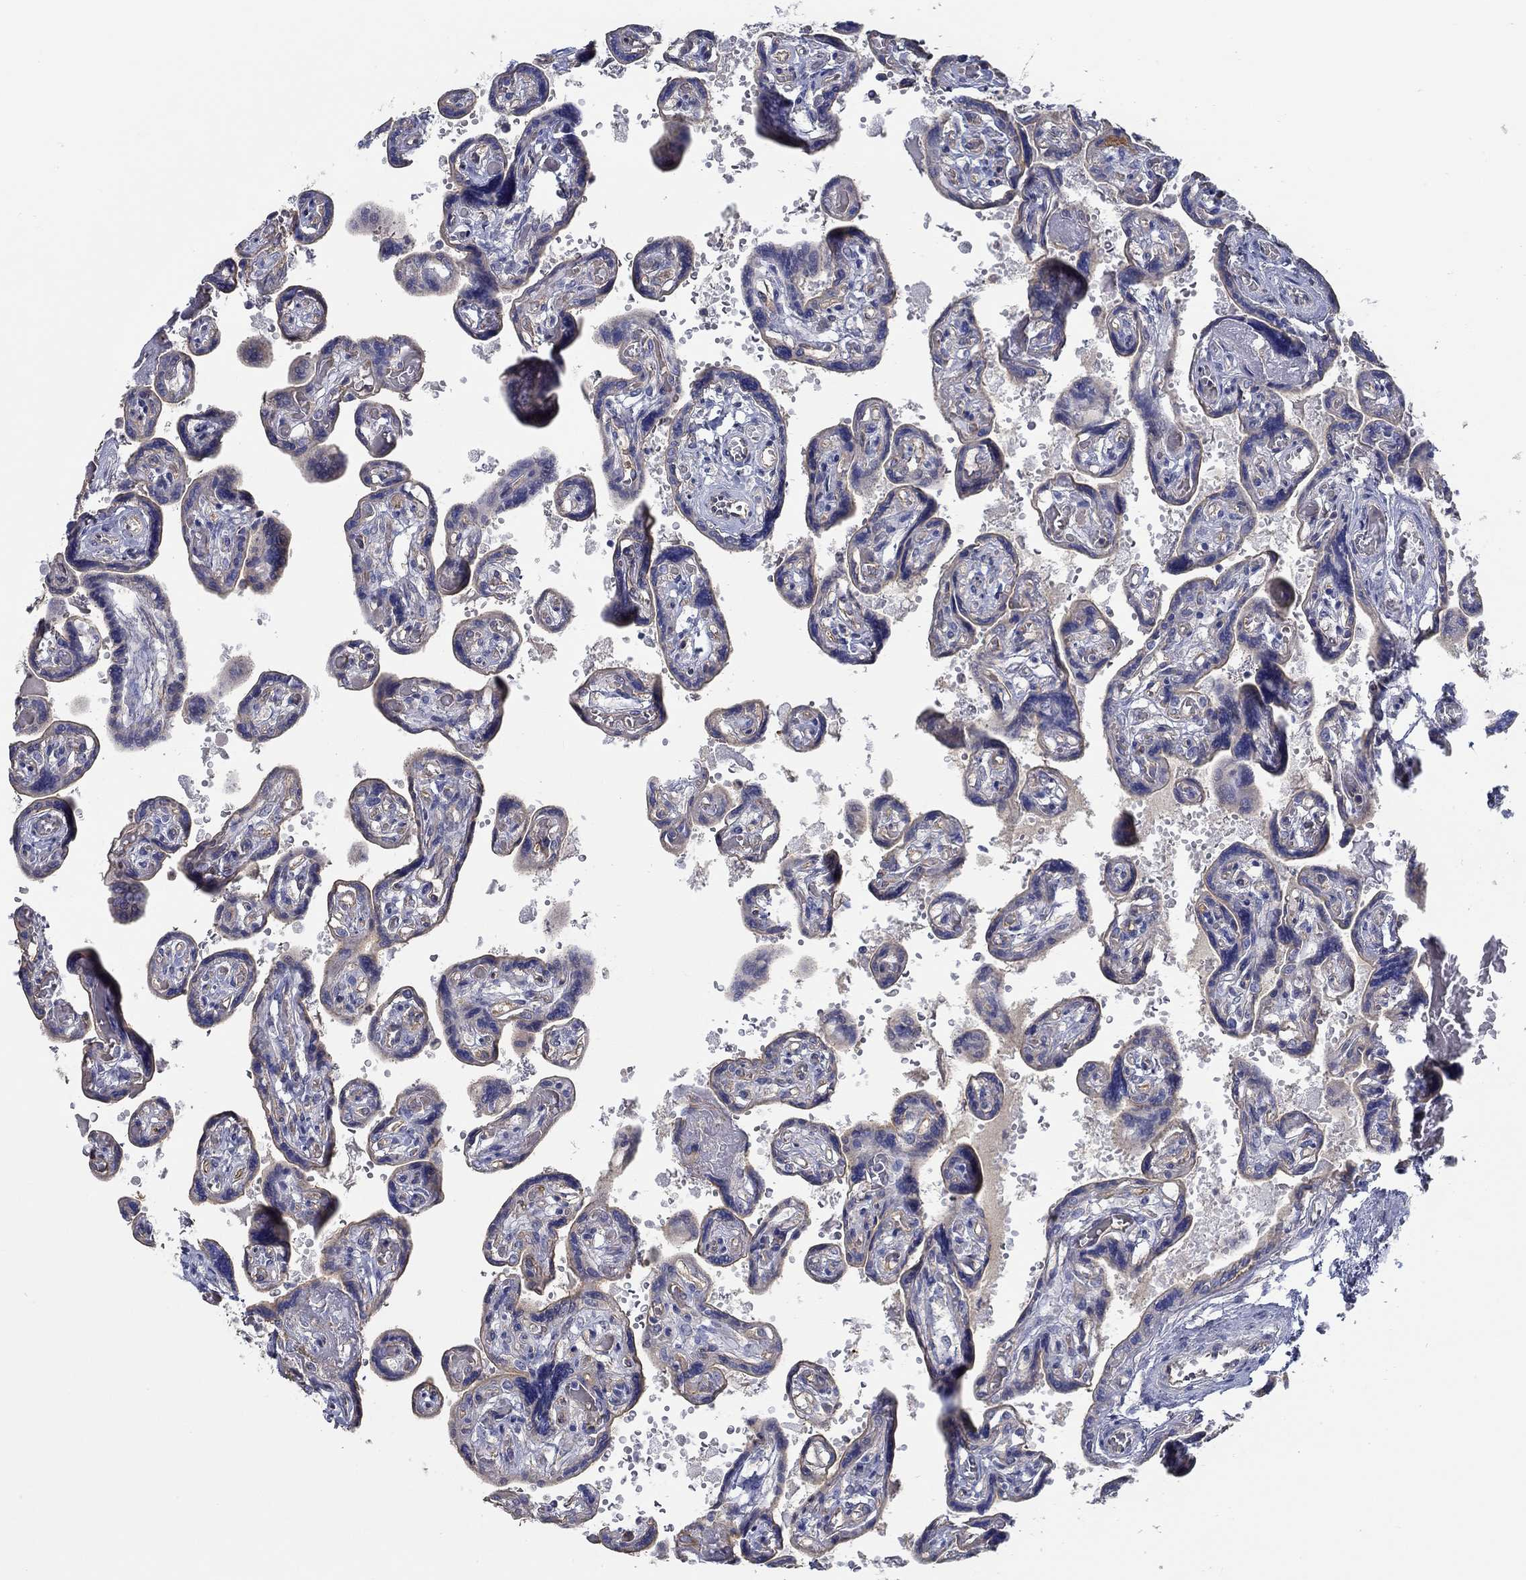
{"staining": {"intensity": "negative", "quantity": "none", "location": "none"}, "tissue": "placenta", "cell_type": "Decidual cells", "image_type": "normal", "snomed": [{"axis": "morphology", "description": "Normal tissue, NOS"}, {"axis": "topography", "description": "Placenta"}], "caption": "High power microscopy image of an immunohistochemistry (IHC) micrograph of normal placenta, revealing no significant positivity in decidual cells. The staining was performed using DAB to visualize the protein expression in brown, while the nuclei were stained in blue with hematoxylin (Magnification: 20x).", "gene": "BBOF1", "patient": {"sex": "female", "age": 32}}